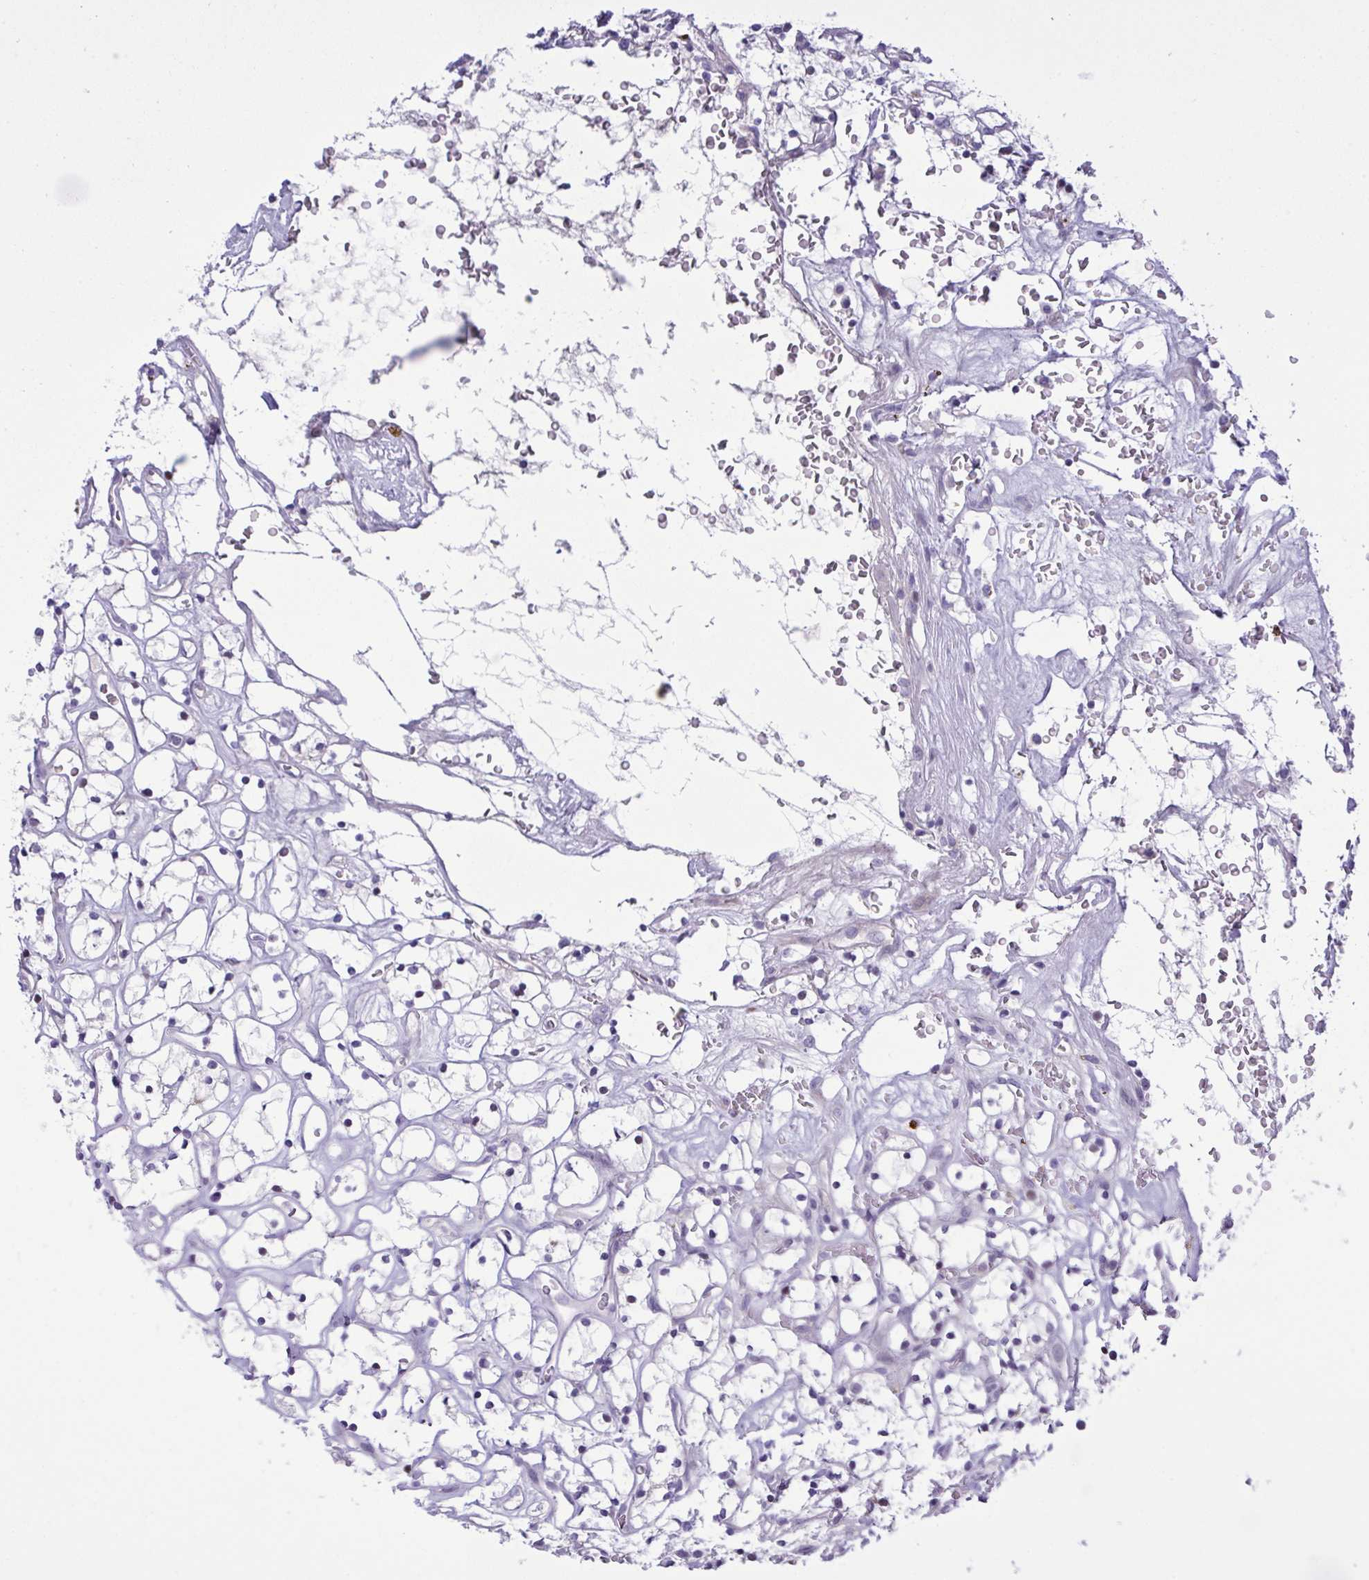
{"staining": {"intensity": "negative", "quantity": "none", "location": "none"}, "tissue": "renal cancer", "cell_type": "Tumor cells", "image_type": "cancer", "snomed": [{"axis": "morphology", "description": "Adenocarcinoma, NOS"}, {"axis": "topography", "description": "Kidney"}], "caption": "Immunohistochemical staining of renal cancer (adenocarcinoma) exhibits no significant positivity in tumor cells.", "gene": "WDR97", "patient": {"sex": "female", "age": 64}}